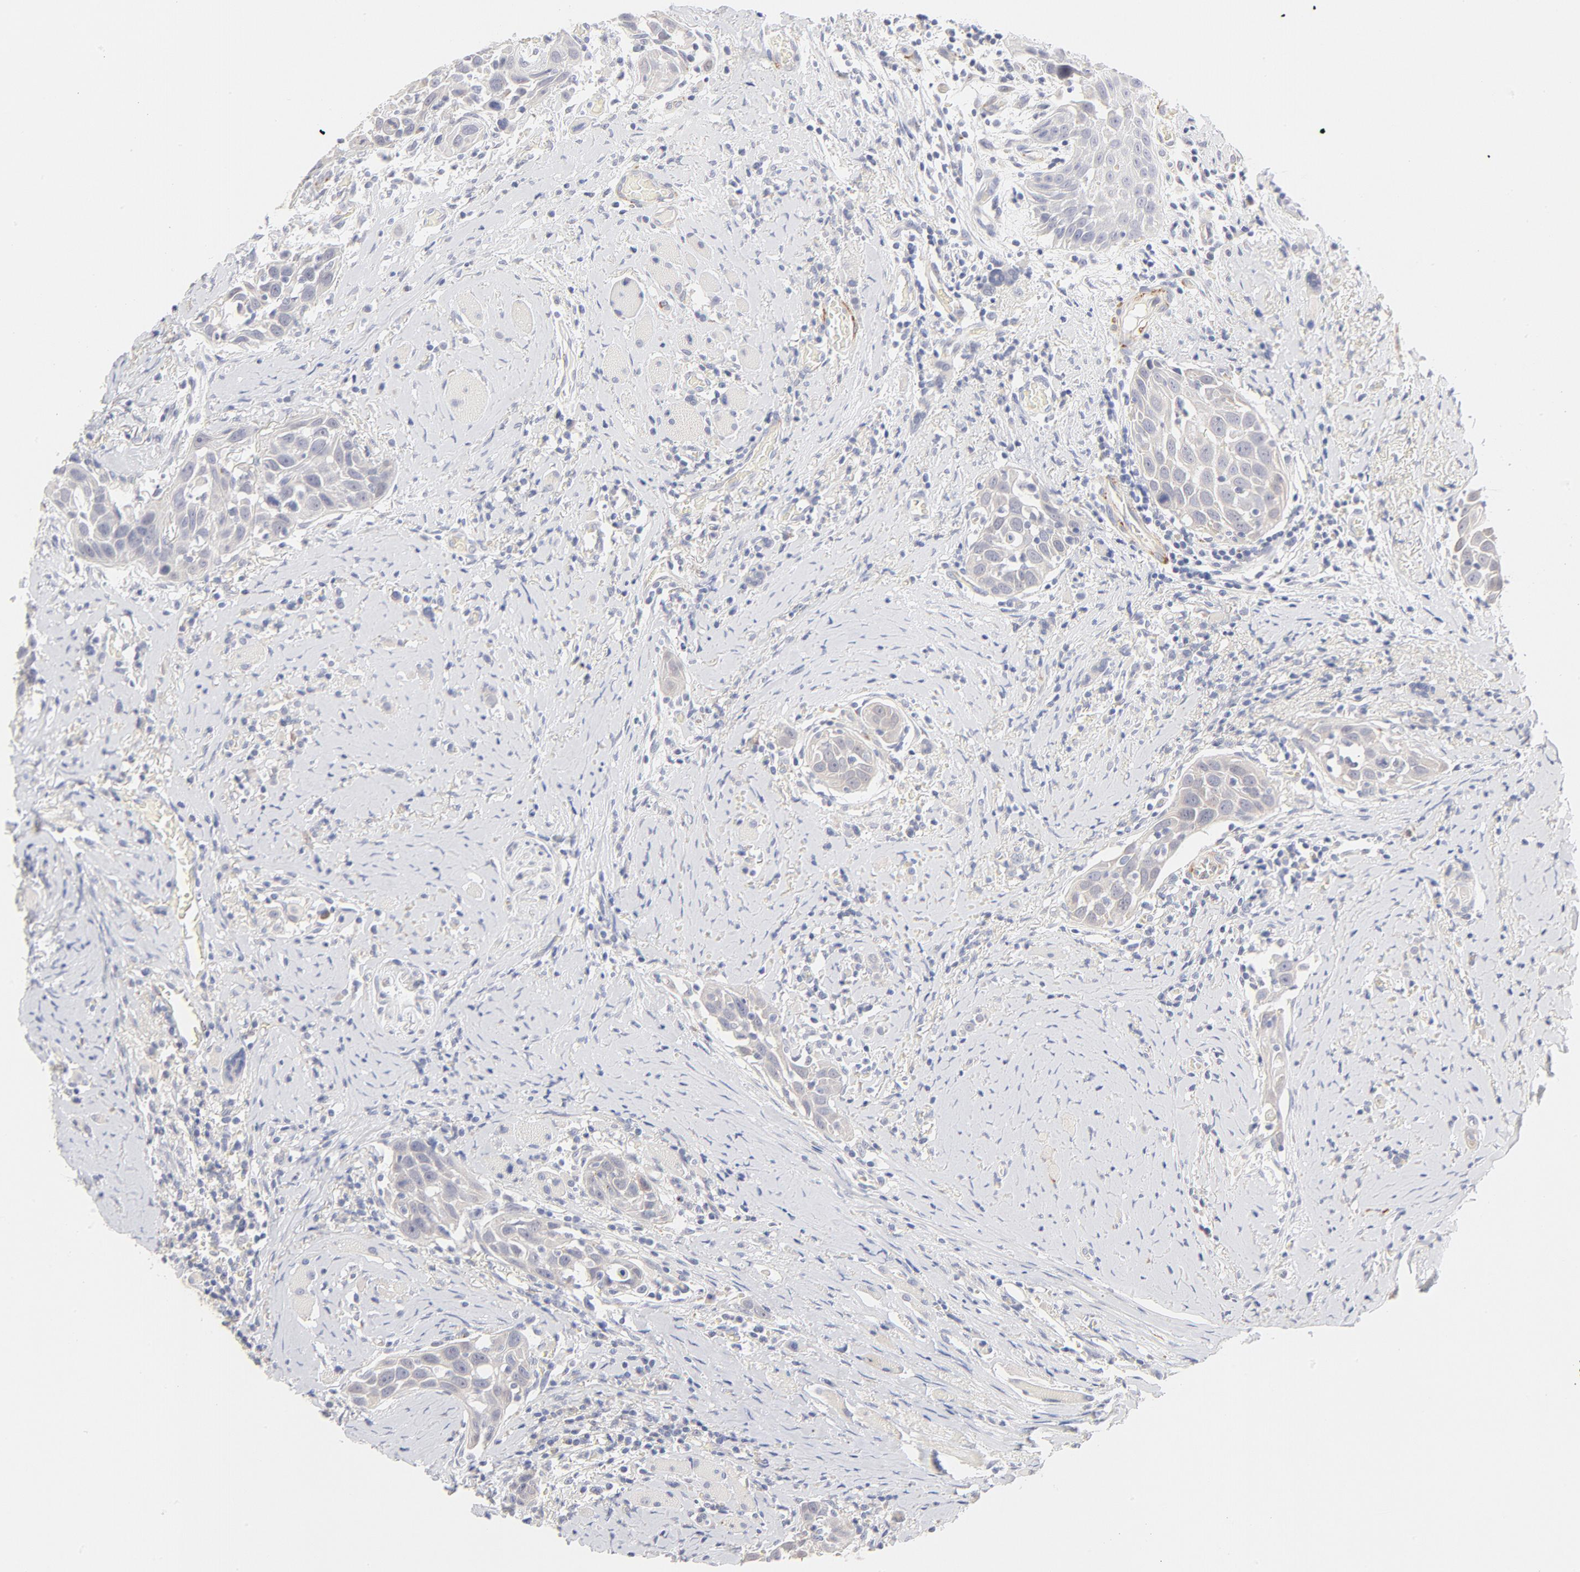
{"staining": {"intensity": "negative", "quantity": "none", "location": "none"}, "tissue": "head and neck cancer", "cell_type": "Tumor cells", "image_type": "cancer", "snomed": [{"axis": "morphology", "description": "Squamous cell carcinoma, NOS"}, {"axis": "topography", "description": "Oral tissue"}, {"axis": "topography", "description": "Head-Neck"}], "caption": "IHC photomicrograph of human squamous cell carcinoma (head and neck) stained for a protein (brown), which displays no staining in tumor cells. The staining is performed using DAB brown chromogen with nuclei counter-stained in using hematoxylin.", "gene": "NKX2-2", "patient": {"sex": "female", "age": 50}}